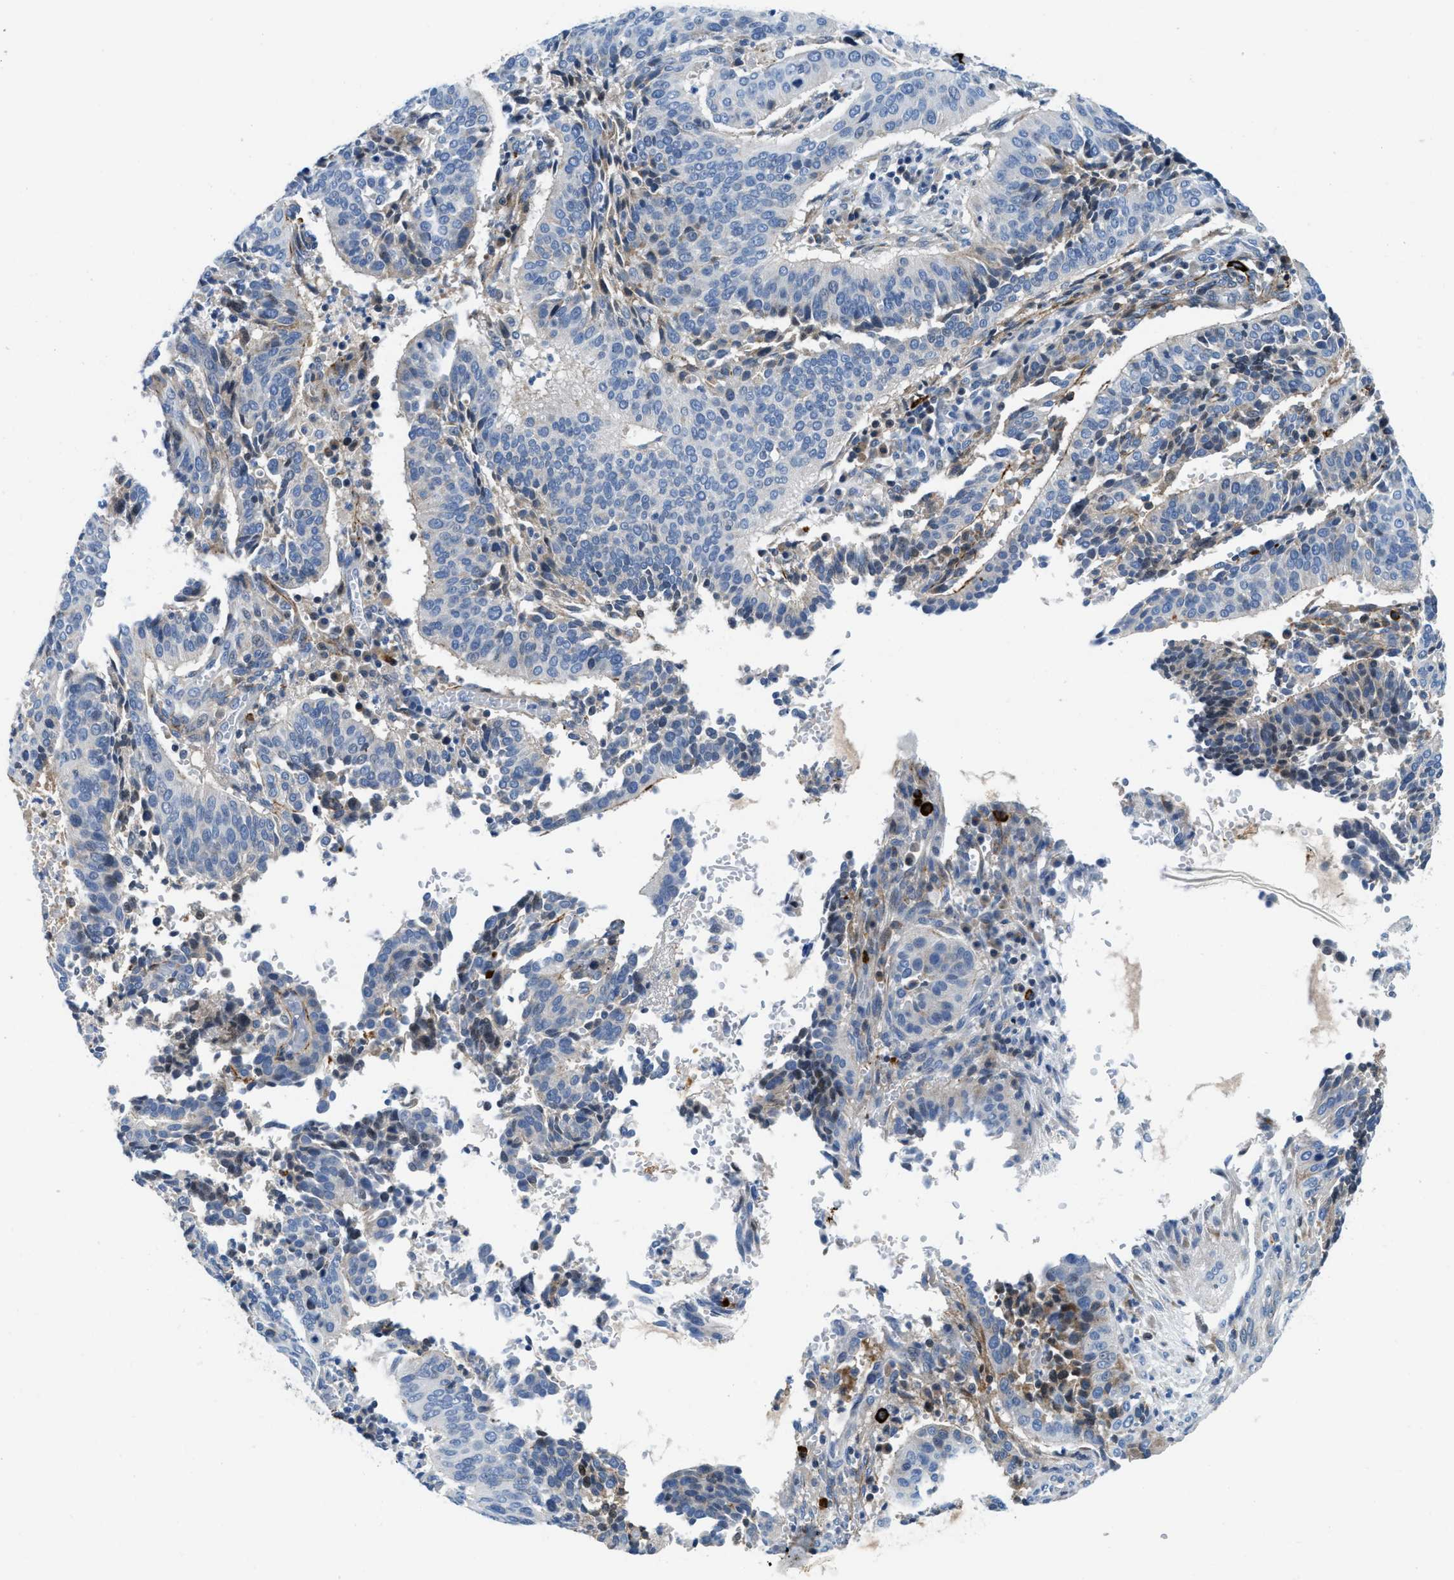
{"staining": {"intensity": "negative", "quantity": "none", "location": "none"}, "tissue": "cervical cancer", "cell_type": "Tumor cells", "image_type": "cancer", "snomed": [{"axis": "morphology", "description": "Normal tissue, NOS"}, {"axis": "morphology", "description": "Squamous cell carcinoma, NOS"}, {"axis": "topography", "description": "Cervix"}], "caption": "Squamous cell carcinoma (cervical) was stained to show a protein in brown. There is no significant expression in tumor cells.", "gene": "CFB", "patient": {"sex": "female", "age": 39}}